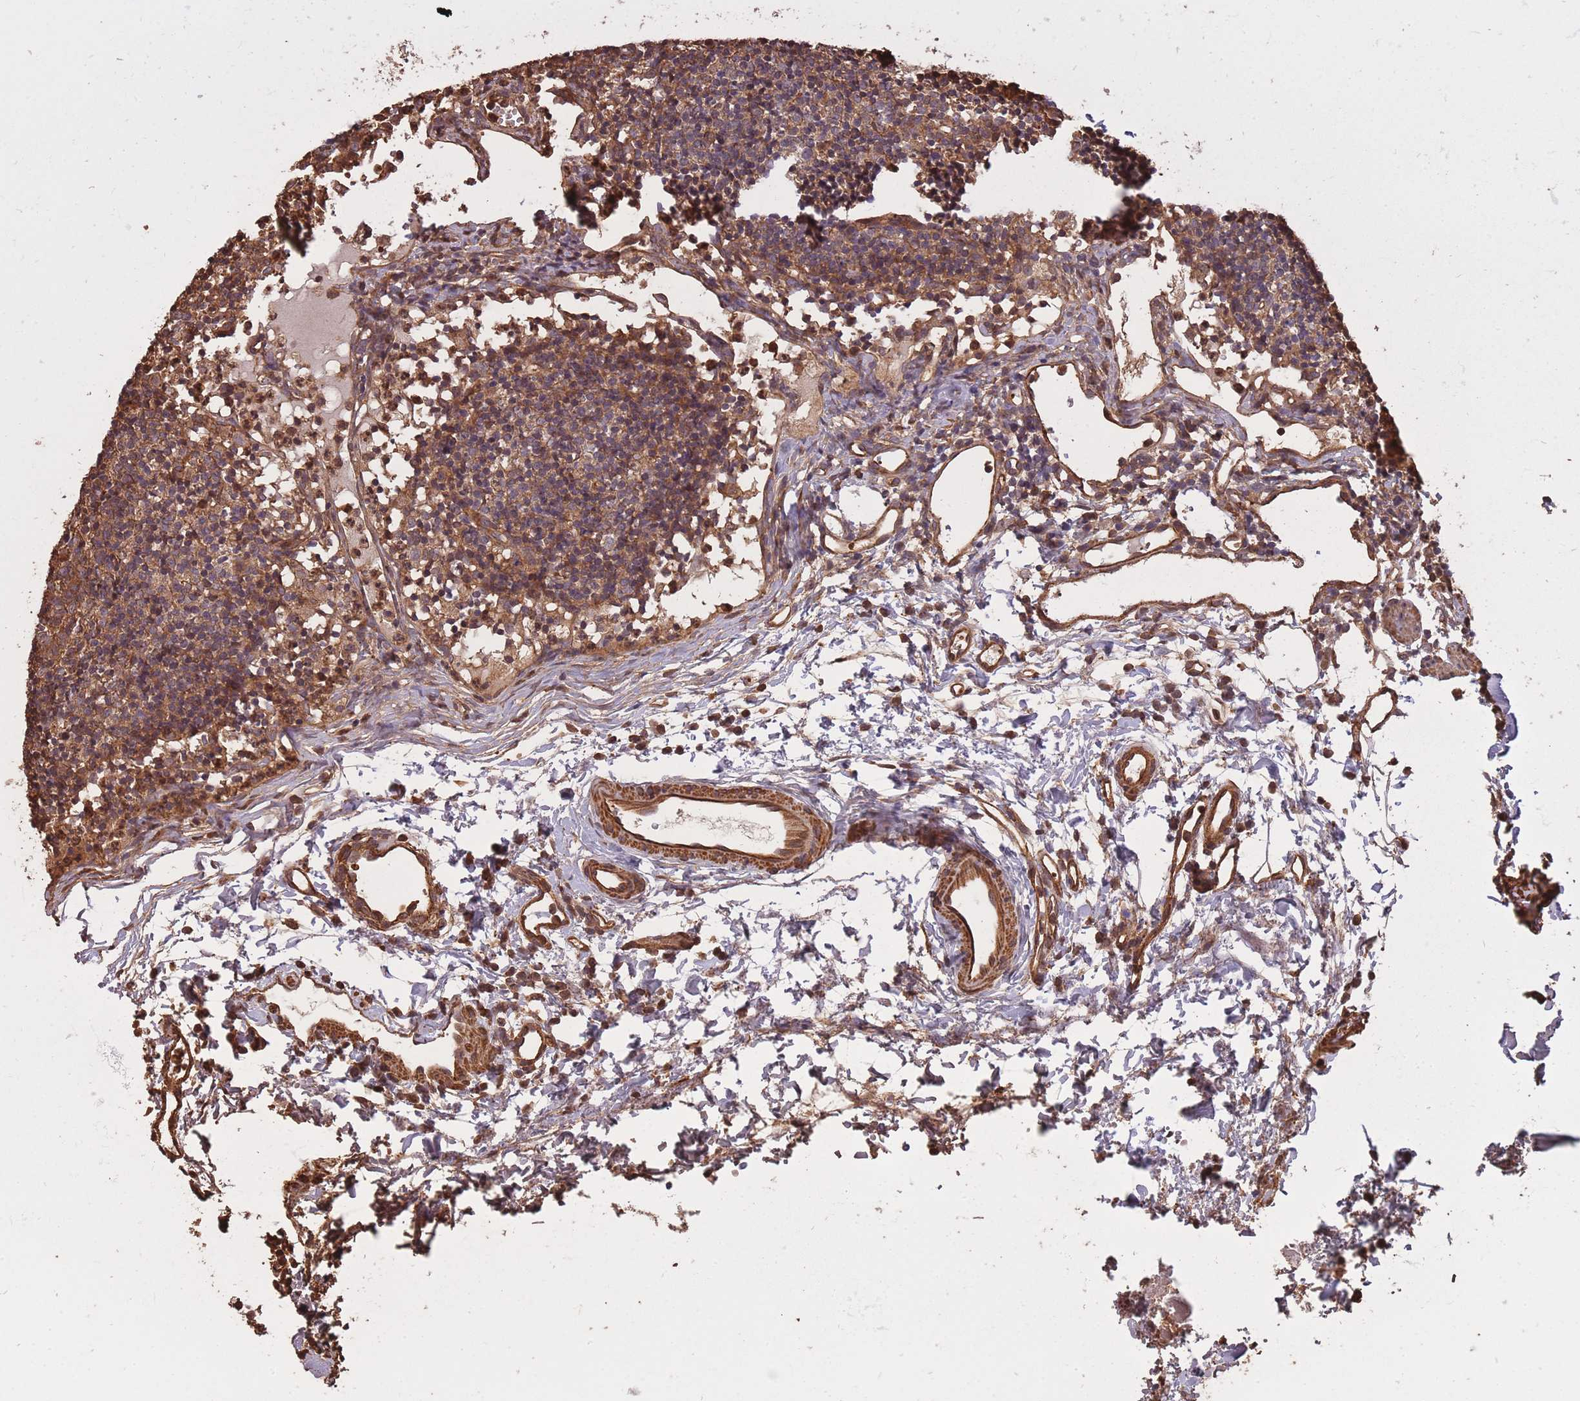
{"staining": {"intensity": "moderate", "quantity": ">75%", "location": "cytoplasmic/membranous"}, "tissue": "lymph node", "cell_type": "Germinal center cells", "image_type": "normal", "snomed": [{"axis": "morphology", "description": "Normal tissue, NOS"}, {"axis": "topography", "description": "Lymph node"}], "caption": "Lymph node was stained to show a protein in brown. There is medium levels of moderate cytoplasmic/membranous positivity in about >75% of germinal center cells. Ihc stains the protein in brown and the nuclei are stained blue.", "gene": "ARMH3", "patient": {"sex": "female", "age": 37}}